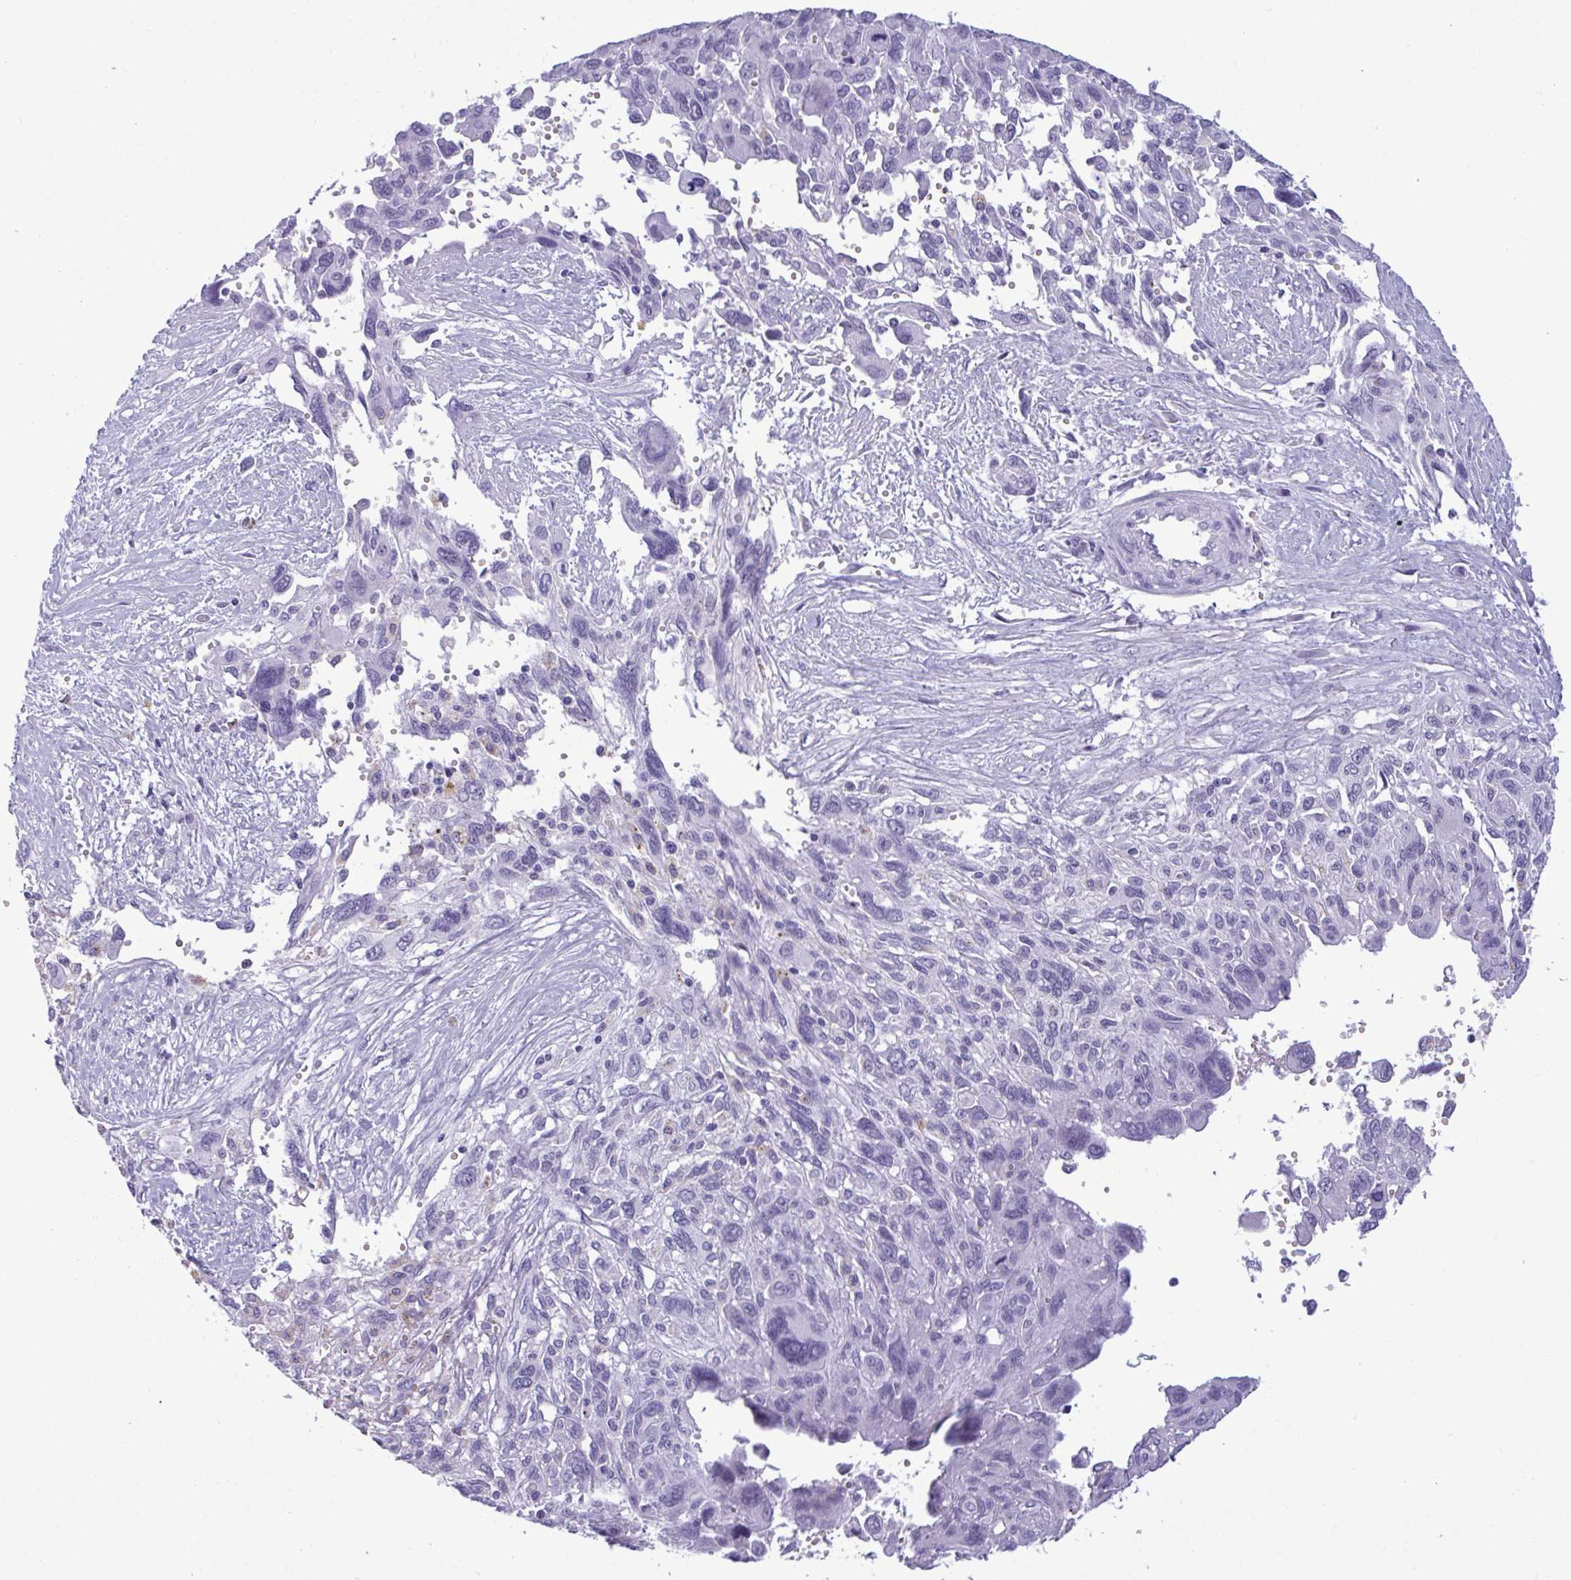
{"staining": {"intensity": "negative", "quantity": "none", "location": "none"}, "tissue": "pancreatic cancer", "cell_type": "Tumor cells", "image_type": "cancer", "snomed": [{"axis": "morphology", "description": "Adenocarcinoma, NOS"}, {"axis": "topography", "description": "Pancreas"}], "caption": "Photomicrograph shows no protein expression in tumor cells of pancreatic adenocarcinoma tissue.", "gene": "ELN", "patient": {"sex": "female", "age": 47}}